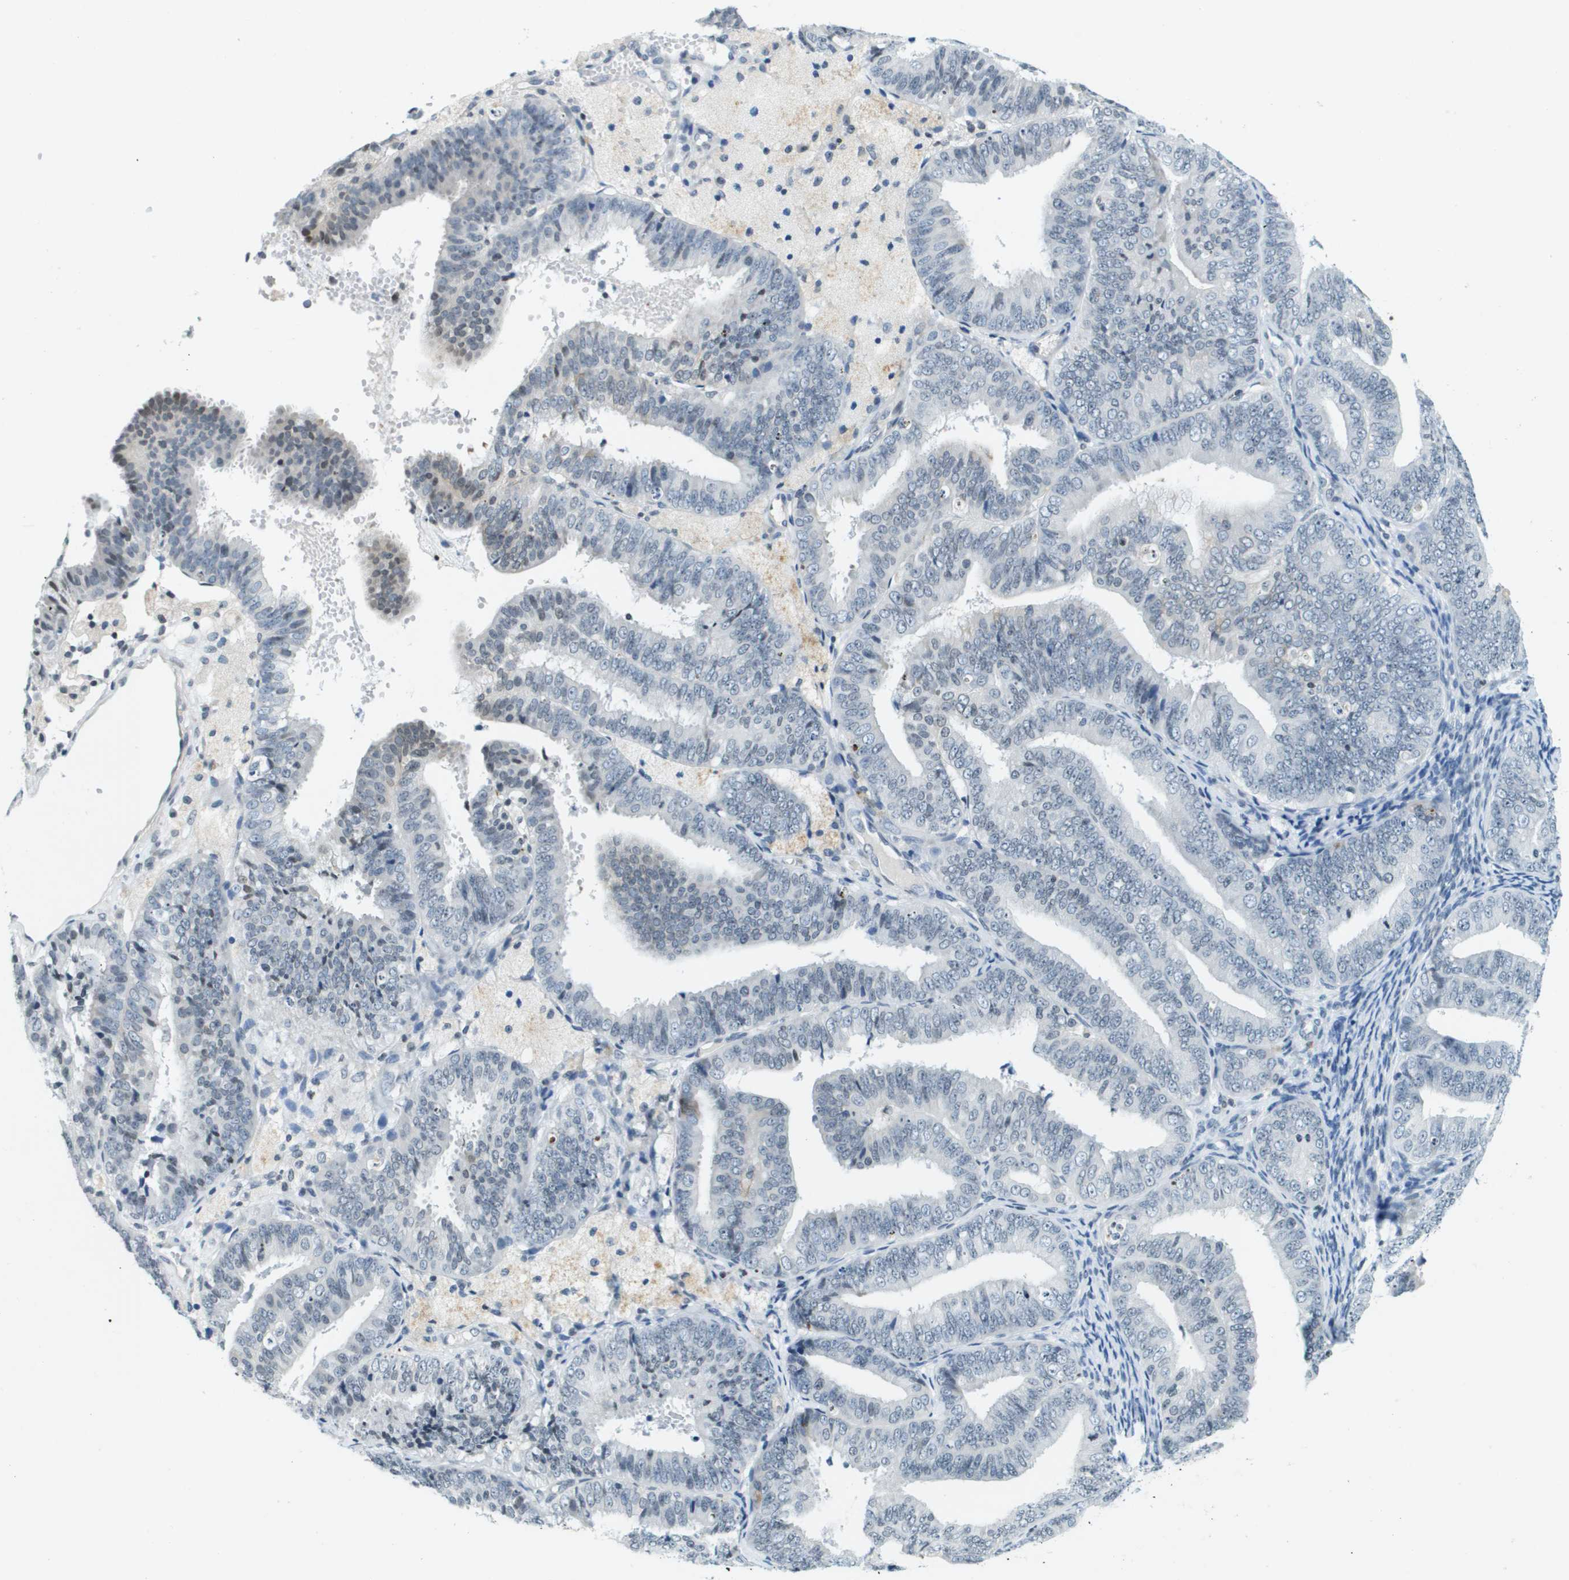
{"staining": {"intensity": "moderate", "quantity": "<25%", "location": "cytoplasmic/membranous"}, "tissue": "endometrial cancer", "cell_type": "Tumor cells", "image_type": "cancer", "snomed": [{"axis": "morphology", "description": "Adenocarcinoma, NOS"}, {"axis": "topography", "description": "Endometrium"}], "caption": "The micrograph reveals immunohistochemical staining of endometrial cancer. There is moderate cytoplasmic/membranous positivity is present in approximately <25% of tumor cells.", "gene": "UVRAG", "patient": {"sex": "female", "age": 63}}